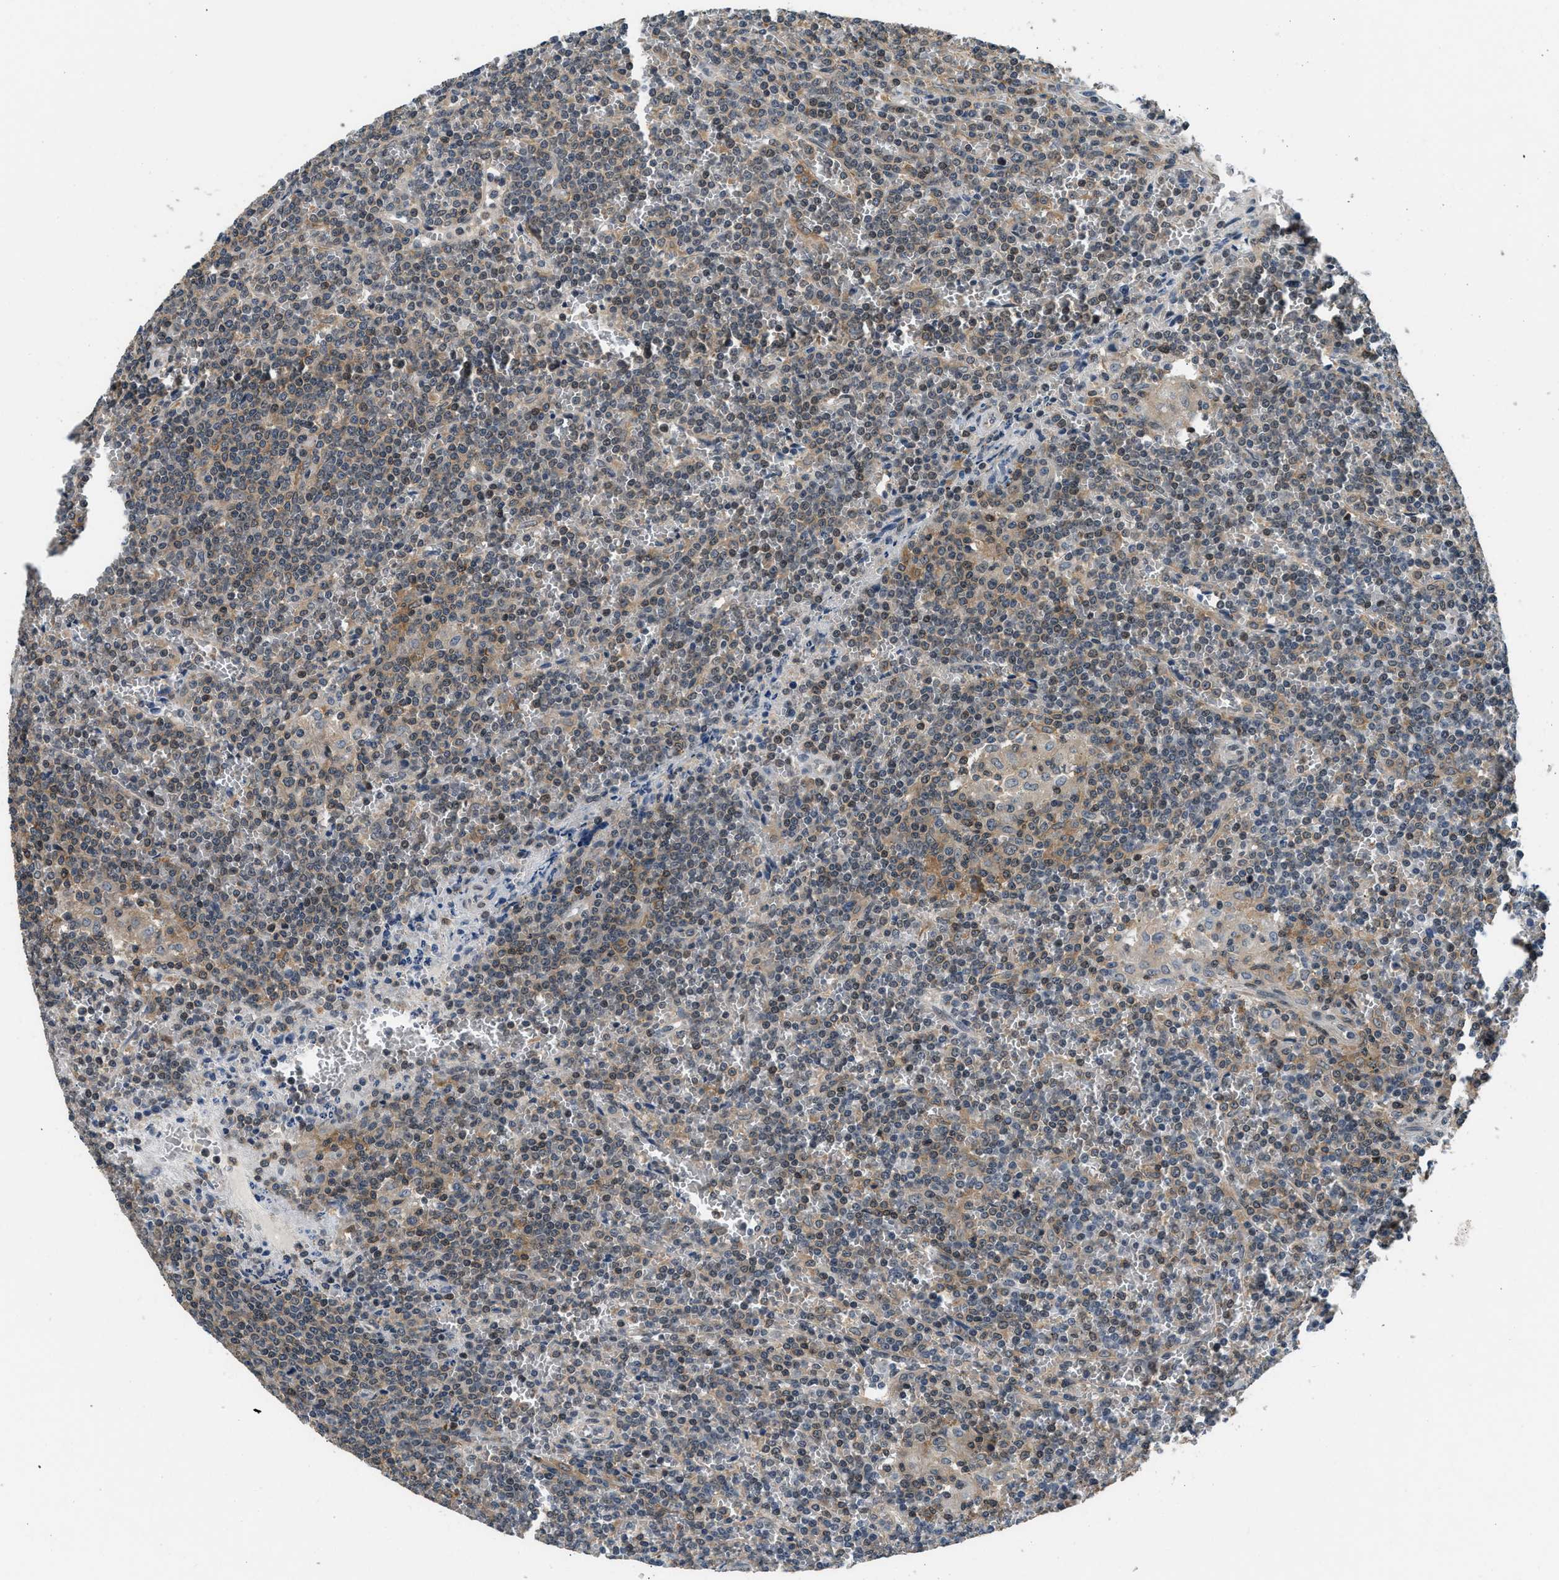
{"staining": {"intensity": "moderate", "quantity": "<25%", "location": "cytoplasmic/membranous,nuclear"}, "tissue": "lymphoma", "cell_type": "Tumor cells", "image_type": "cancer", "snomed": [{"axis": "morphology", "description": "Malignant lymphoma, non-Hodgkin's type, Low grade"}, {"axis": "topography", "description": "Spleen"}], "caption": "Brown immunohistochemical staining in human low-grade malignant lymphoma, non-Hodgkin's type exhibits moderate cytoplasmic/membranous and nuclear positivity in approximately <25% of tumor cells.", "gene": "MTMR1", "patient": {"sex": "female", "age": 19}}